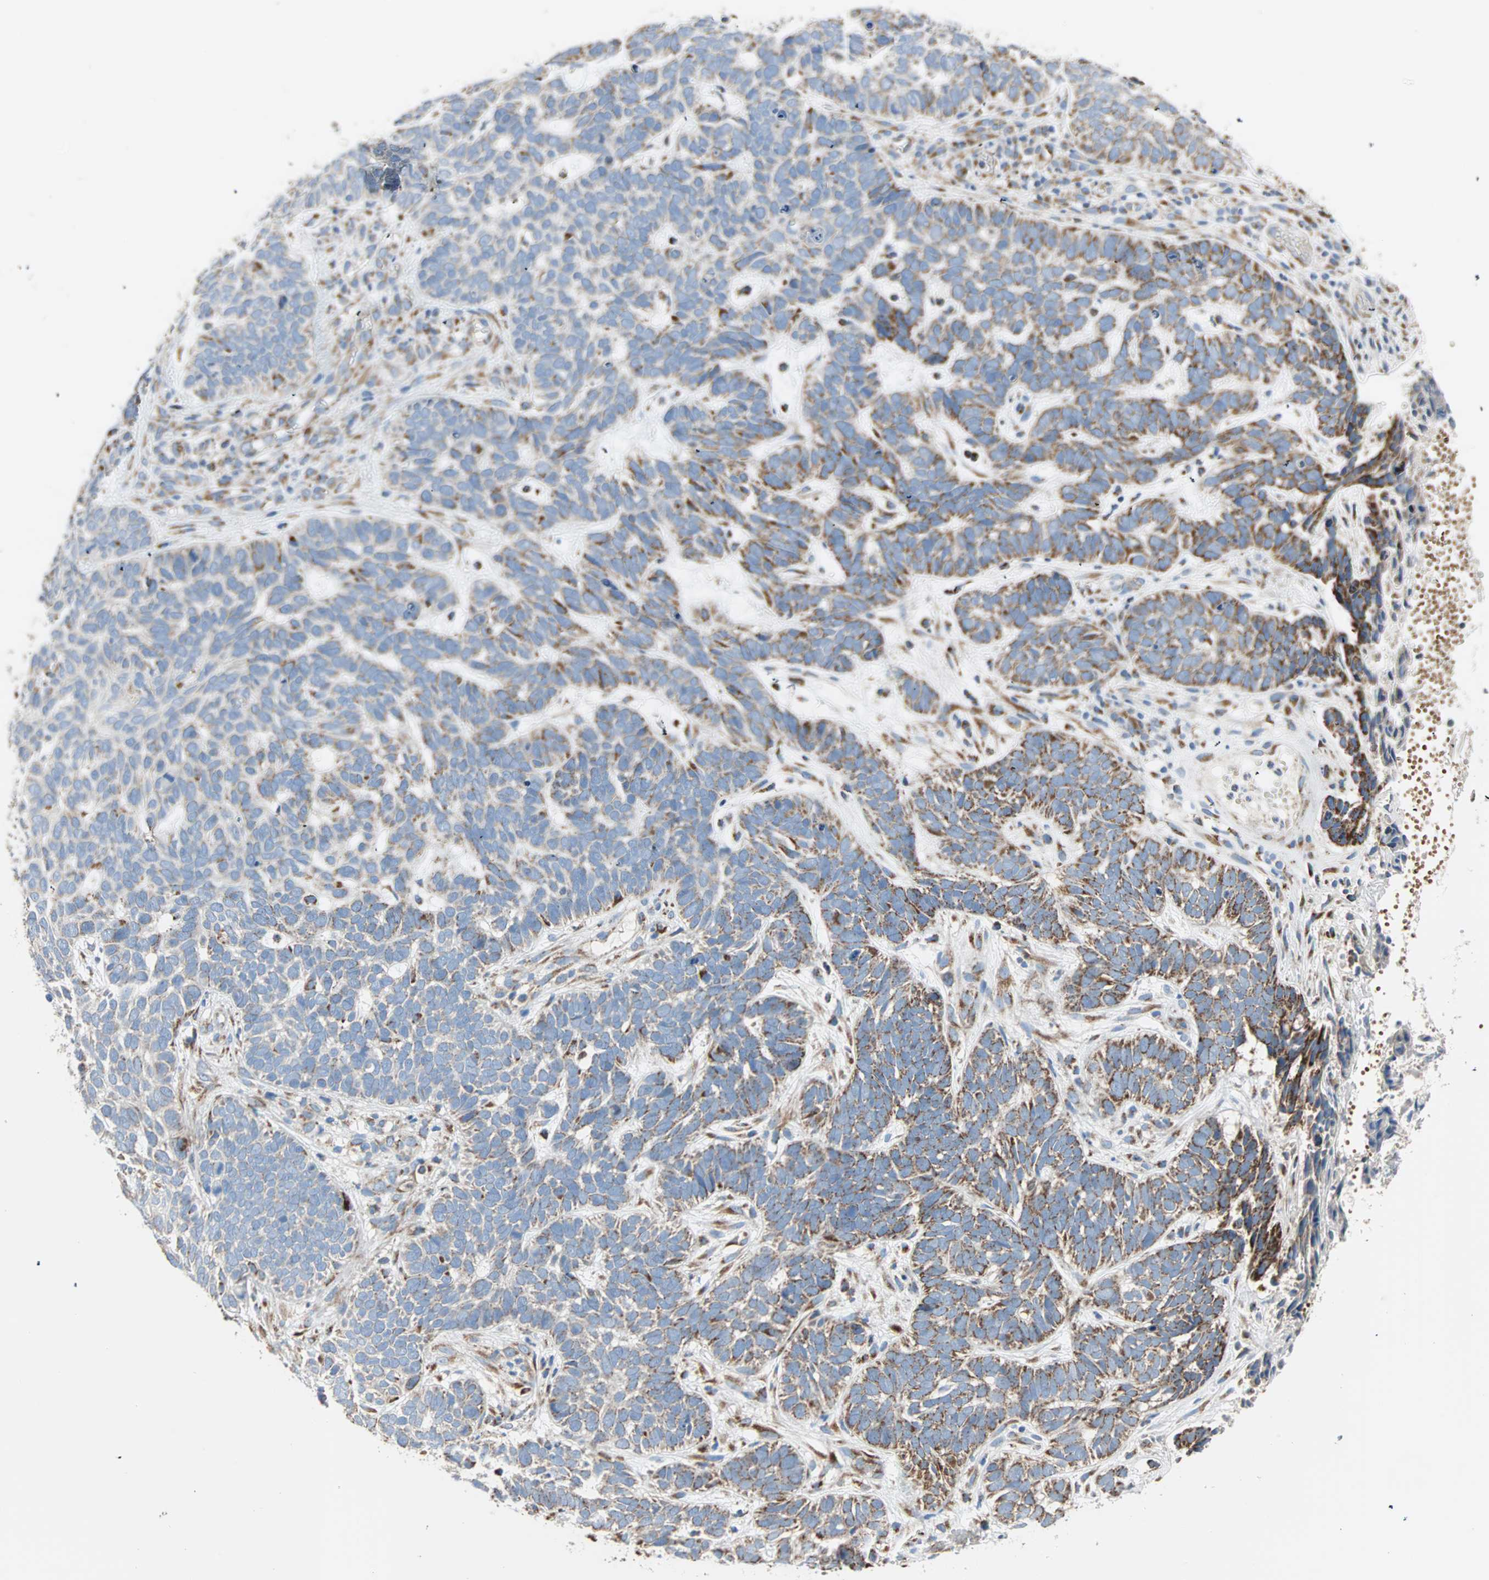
{"staining": {"intensity": "moderate", "quantity": "25%-75%", "location": "cytoplasmic/membranous"}, "tissue": "skin cancer", "cell_type": "Tumor cells", "image_type": "cancer", "snomed": [{"axis": "morphology", "description": "Basal cell carcinoma"}, {"axis": "topography", "description": "Skin"}], "caption": "Protein staining of skin cancer (basal cell carcinoma) tissue shows moderate cytoplasmic/membranous positivity in approximately 25%-75% of tumor cells.", "gene": "TST", "patient": {"sex": "male", "age": 87}}